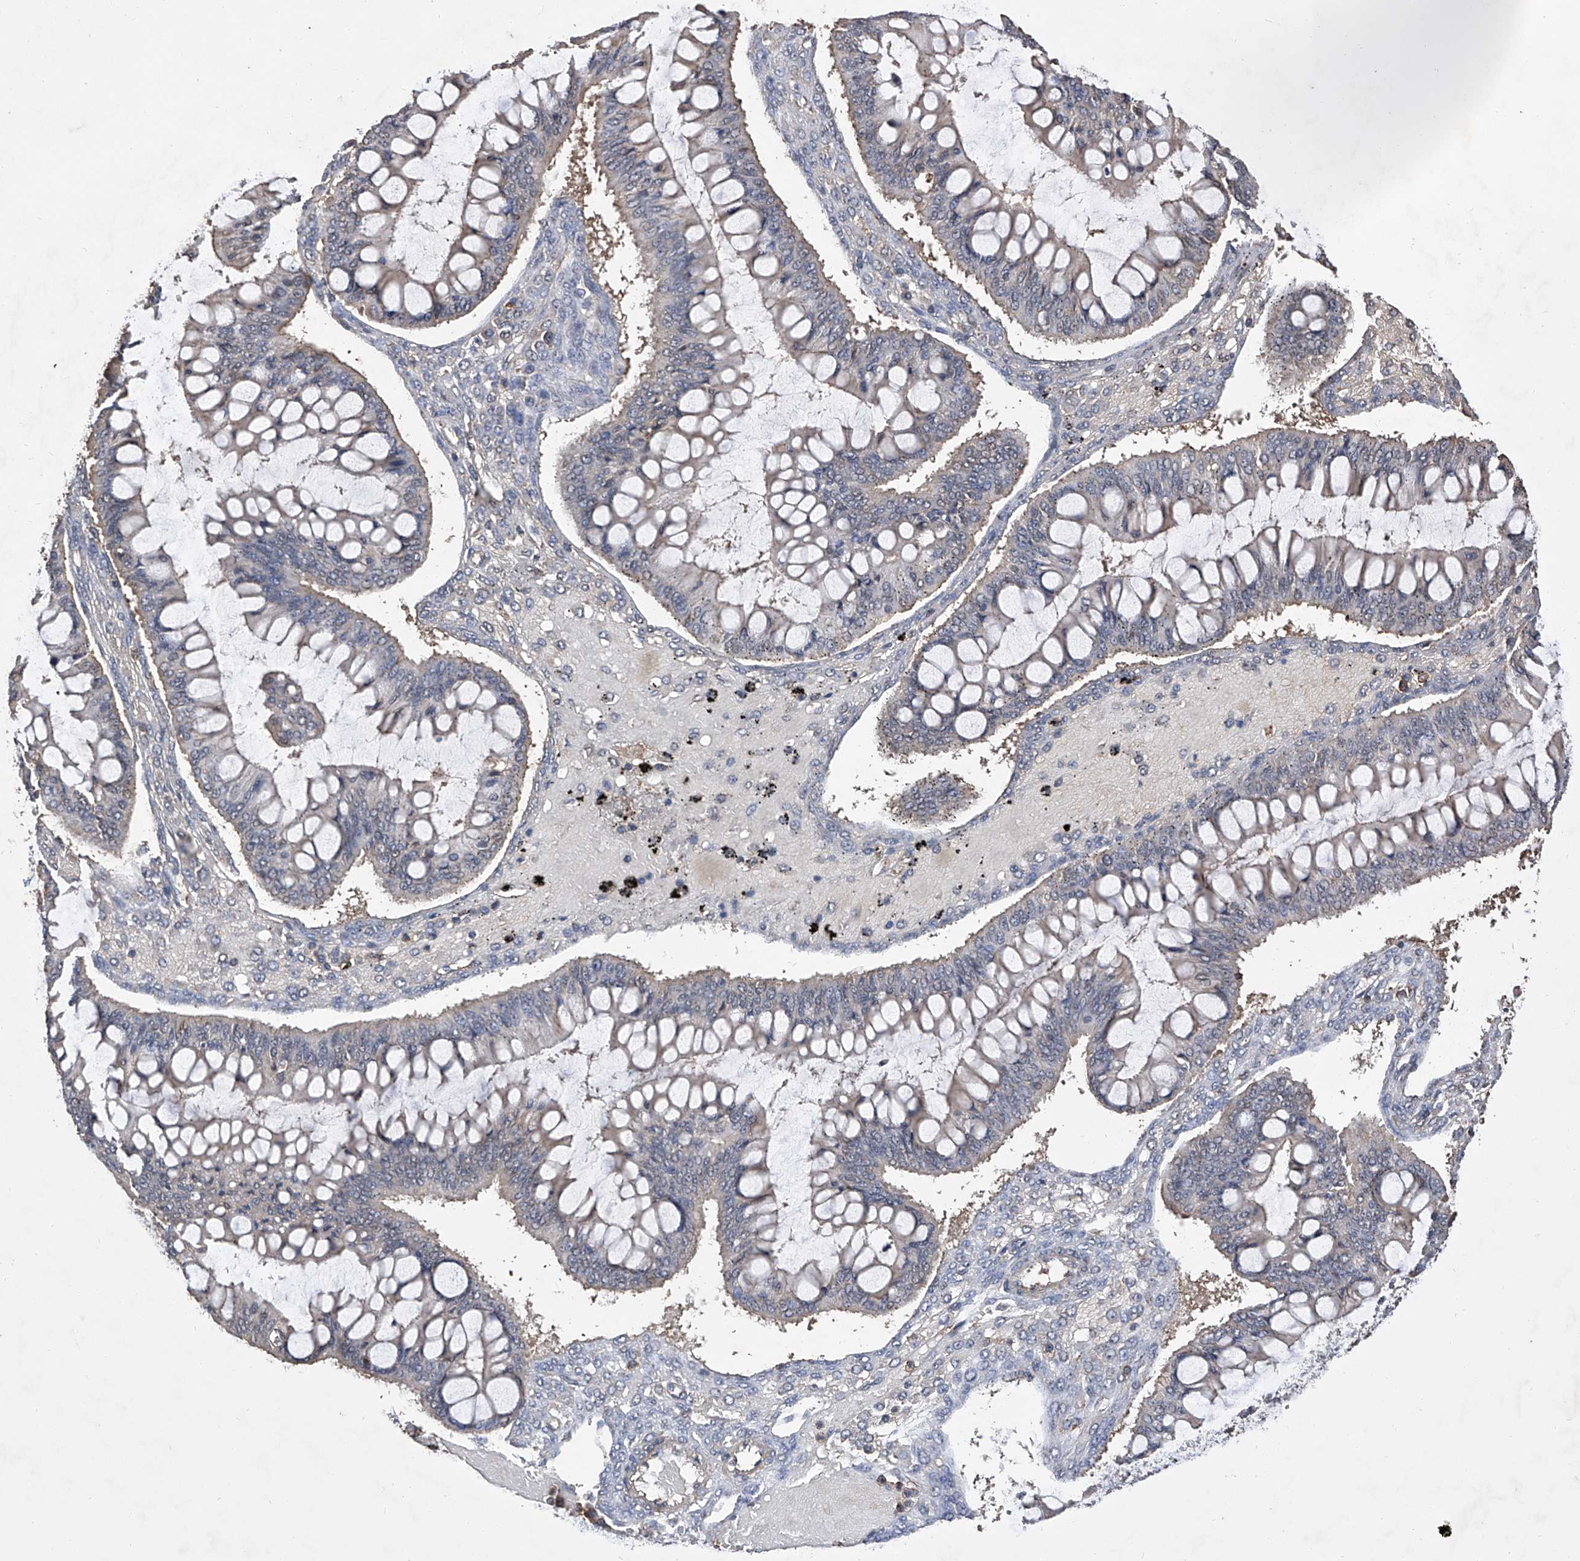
{"staining": {"intensity": "negative", "quantity": "none", "location": "none"}, "tissue": "ovarian cancer", "cell_type": "Tumor cells", "image_type": "cancer", "snomed": [{"axis": "morphology", "description": "Cystadenocarcinoma, mucinous, NOS"}, {"axis": "topography", "description": "Ovary"}], "caption": "Image shows no significant protein positivity in tumor cells of ovarian cancer. (DAB IHC, high magnification).", "gene": "GPT", "patient": {"sex": "female", "age": 73}}